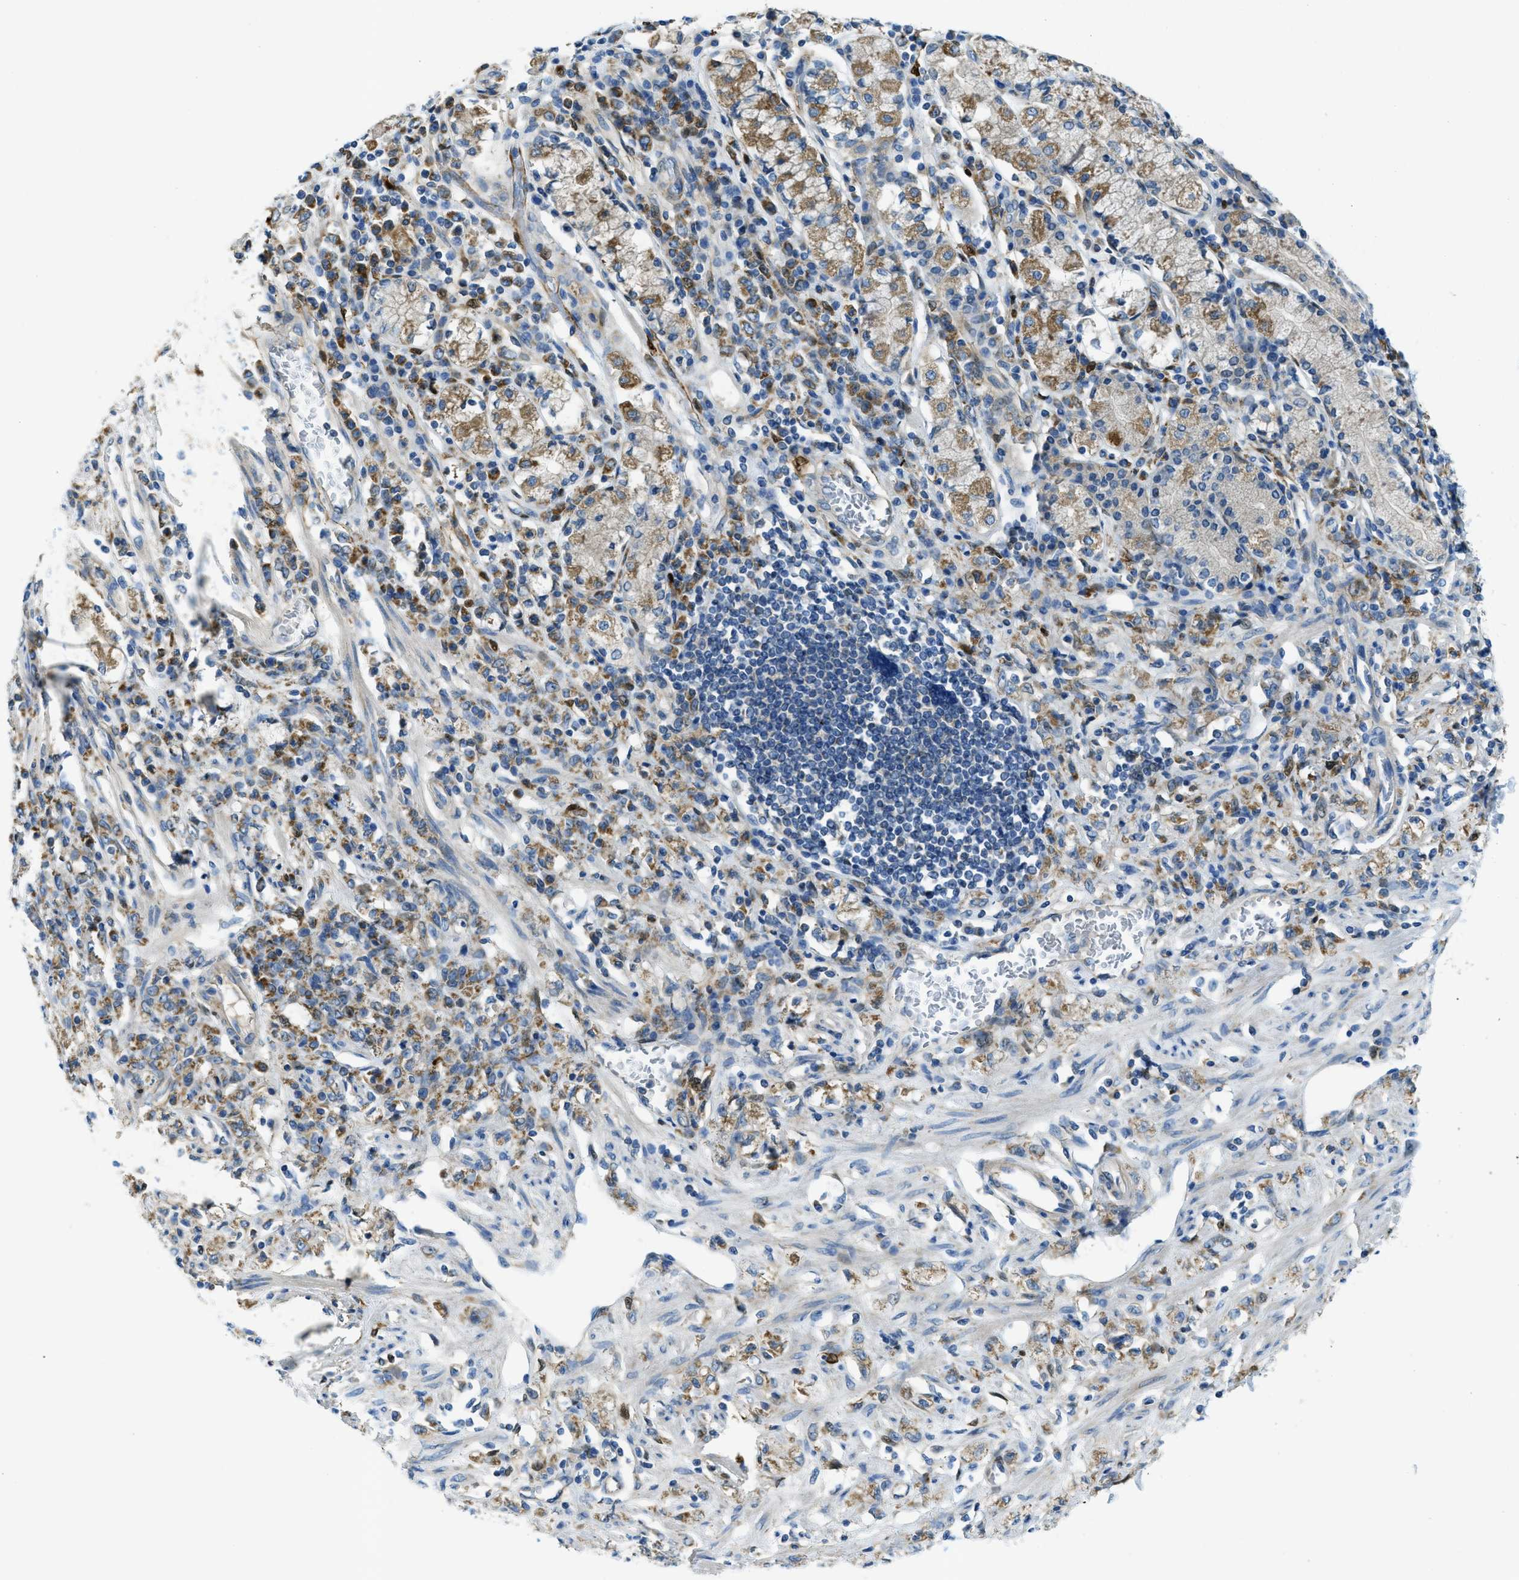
{"staining": {"intensity": "moderate", "quantity": ">75%", "location": "cytoplasmic/membranous"}, "tissue": "stomach cancer", "cell_type": "Tumor cells", "image_type": "cancer", "snomed": [{"axis": "morphology", "description": "Normal tissue, NOS"}, {"axis": "morphology", "description": "Adenocarcinoma, NOS"}, {"axis": "topography", "description": "Stomach"}], "caption": "Protein staining reveals moderate cytoplasmic/membranous expression in about >75% of tumor cells in stomach cancer. The protein of interest is stained brown, and the nuclei are stained in blue (DAB IHC with brightfield microscopy, high magnification).", "gene": "CYGB", "patient": {"sex": "male", "age": 82}}